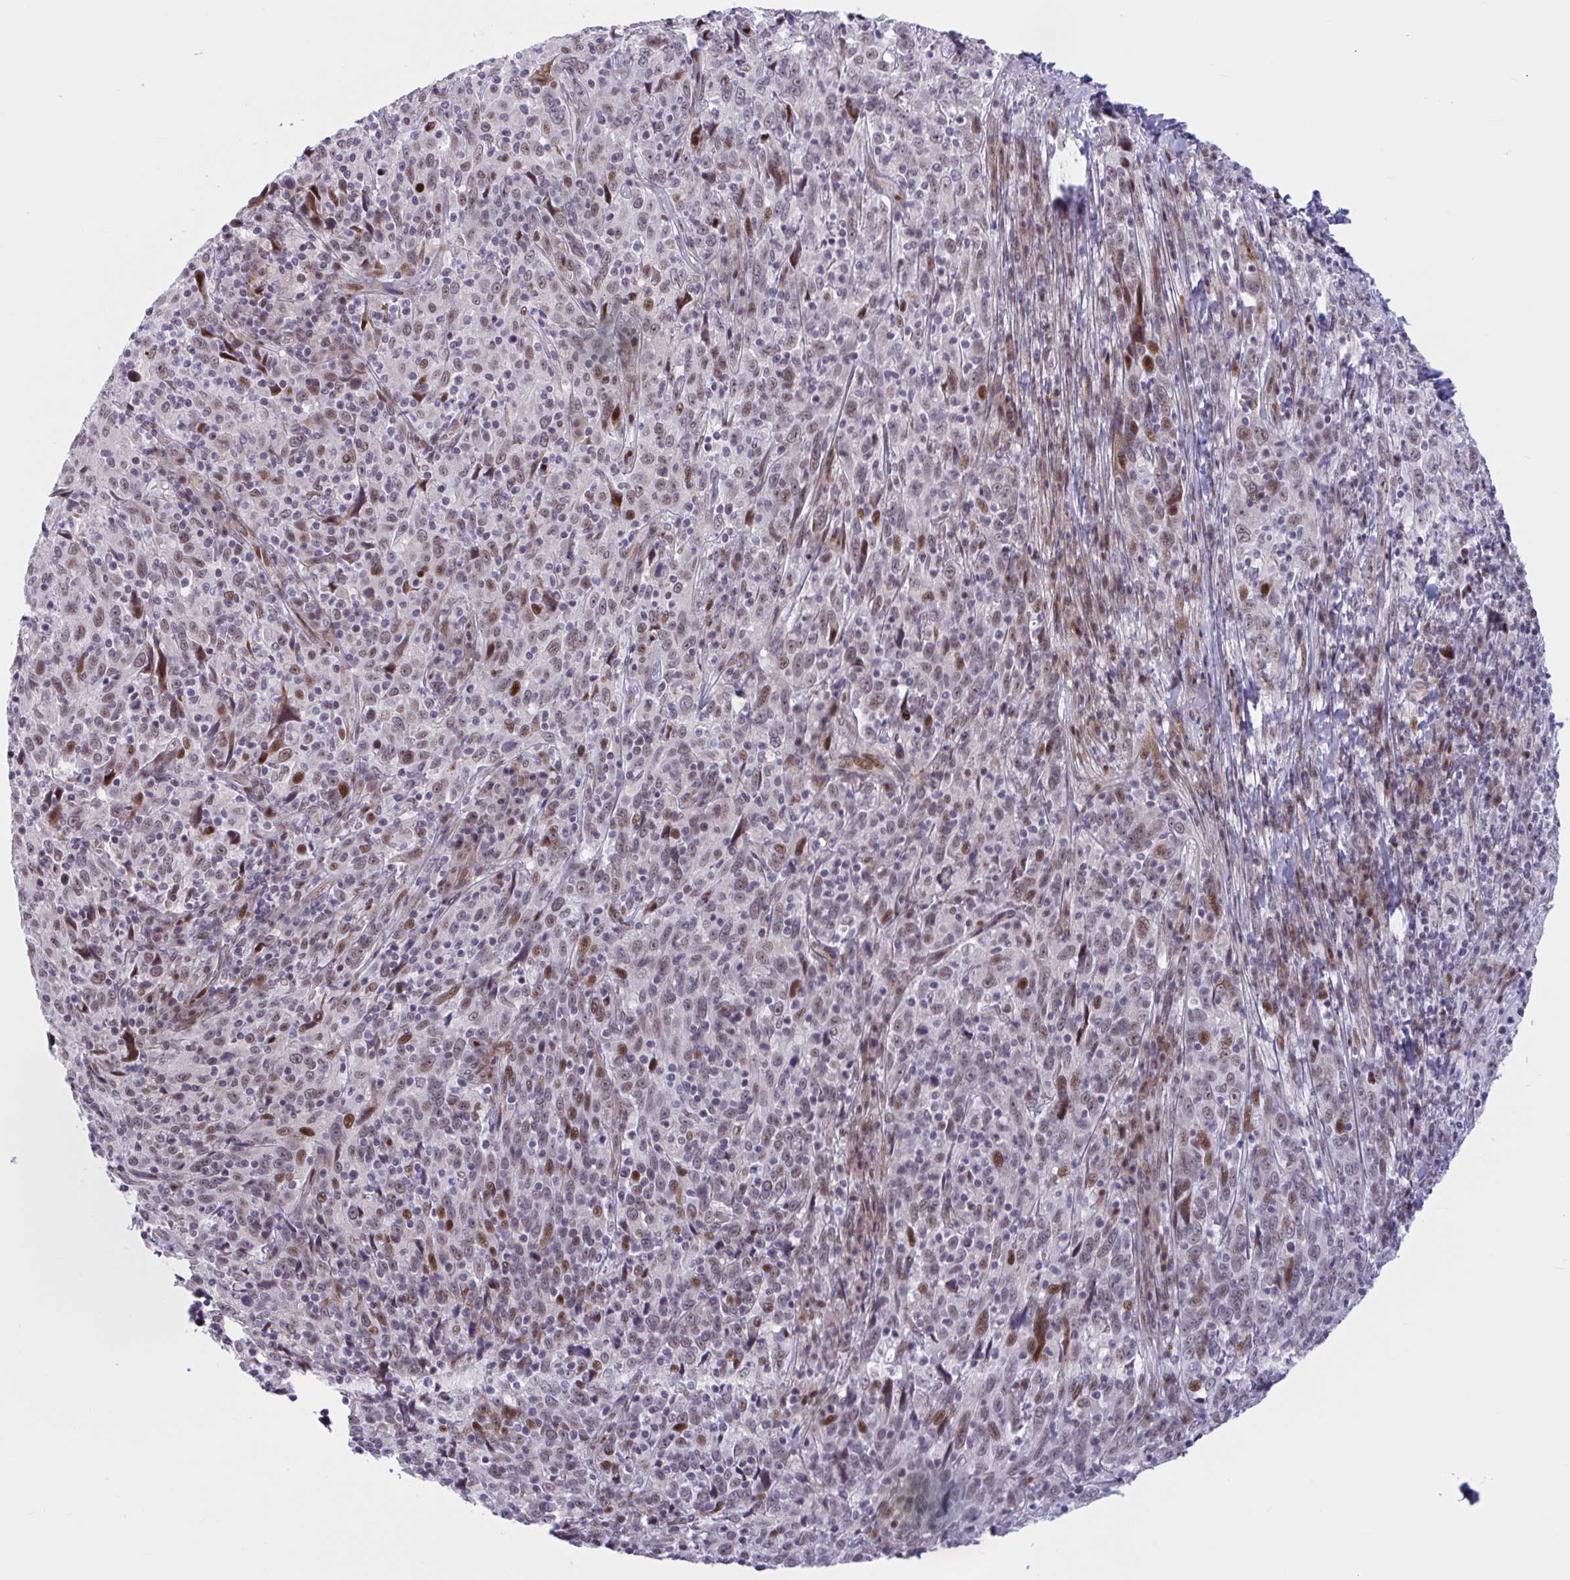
{"staining": {"intensity": "moderate", "quantity": ">75%", "location": "nuclear"}, "tissue": "cervical cancer", "cell_type": "Tumor cells", "image_type": "cancer", "snomed": [{"axis": "morphology", "description": "Squamous cell carcinoma, NOS"}, {"axis": "topography", "description": "Cervix"}], "caption": "High-power microscopy captured an IHC photomicrograph of cervical squamous cell carcinoma, revealing moderate nuclear staining in approximately >75% of tumor cells.", "gene": "RBL1", "patient": {"sex": "female", "age": 46}}